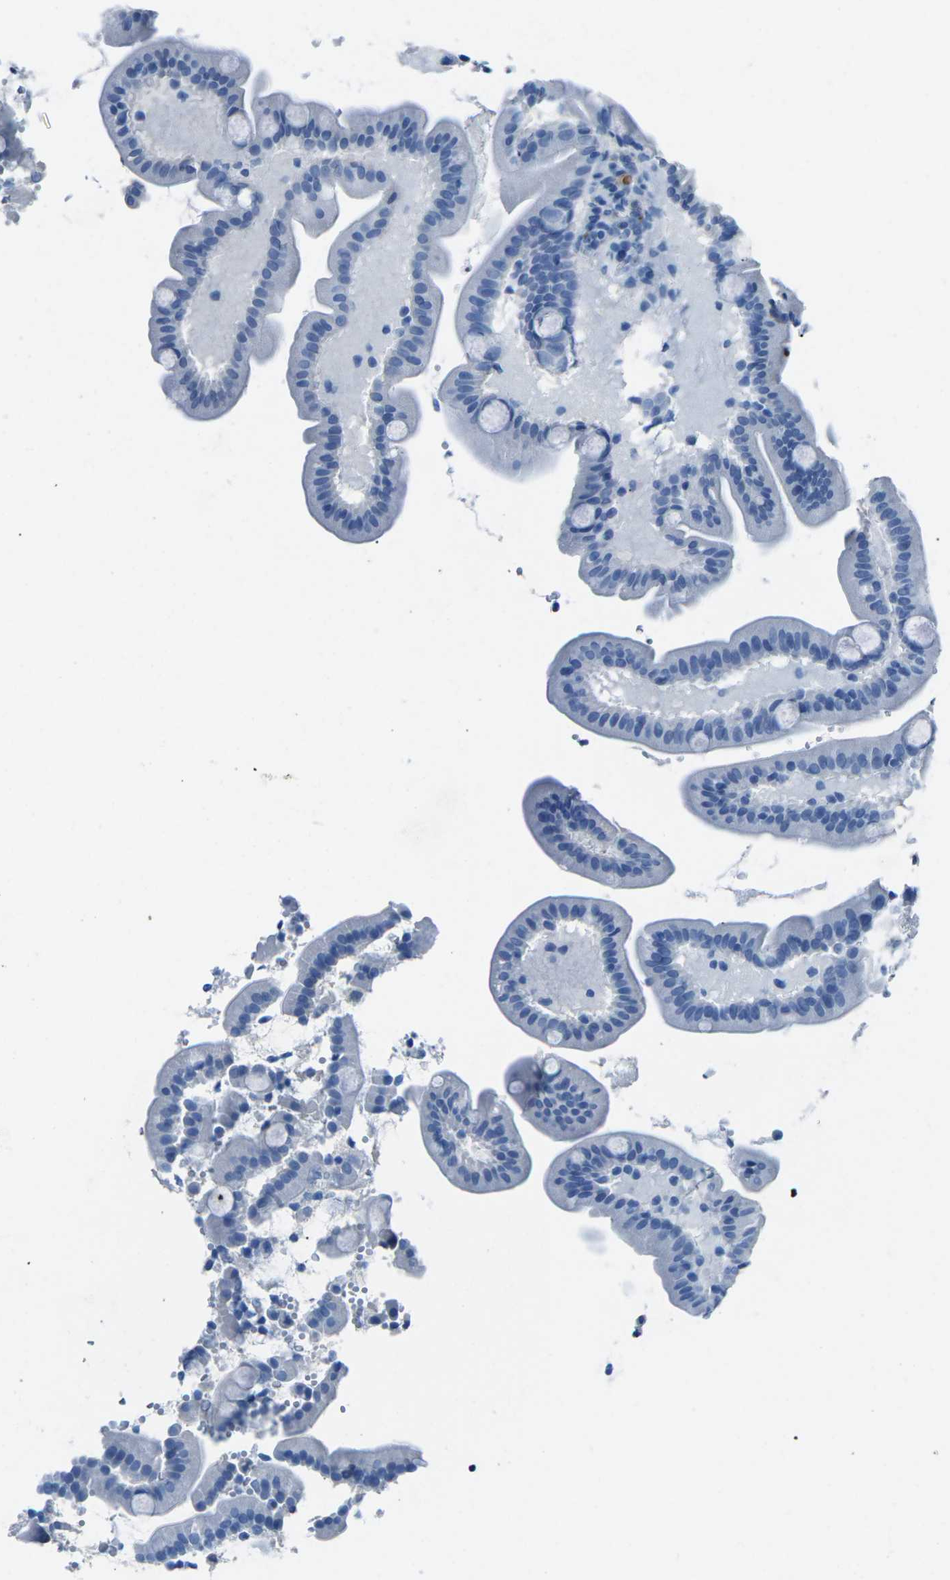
{"staining": {"intensity": "negative", "quantity": "none", "location": "none"}, "tissue": "duodenum", "cell_type": "Glandular cells", "image_type": "normal", "snomed": [{"axis": "morphology", "description": "Normal tissue, NOS"}, {"axis": "topography", "description": "Duodenum"}], "caption": "Glandular cells are negative for brown protein staining in benign duodenum. (DAB (3,3'-diaminobenzidine) IHC, high magnification).", "gene": "MYH8", "patient": {"sex": "male", "age": 54}}